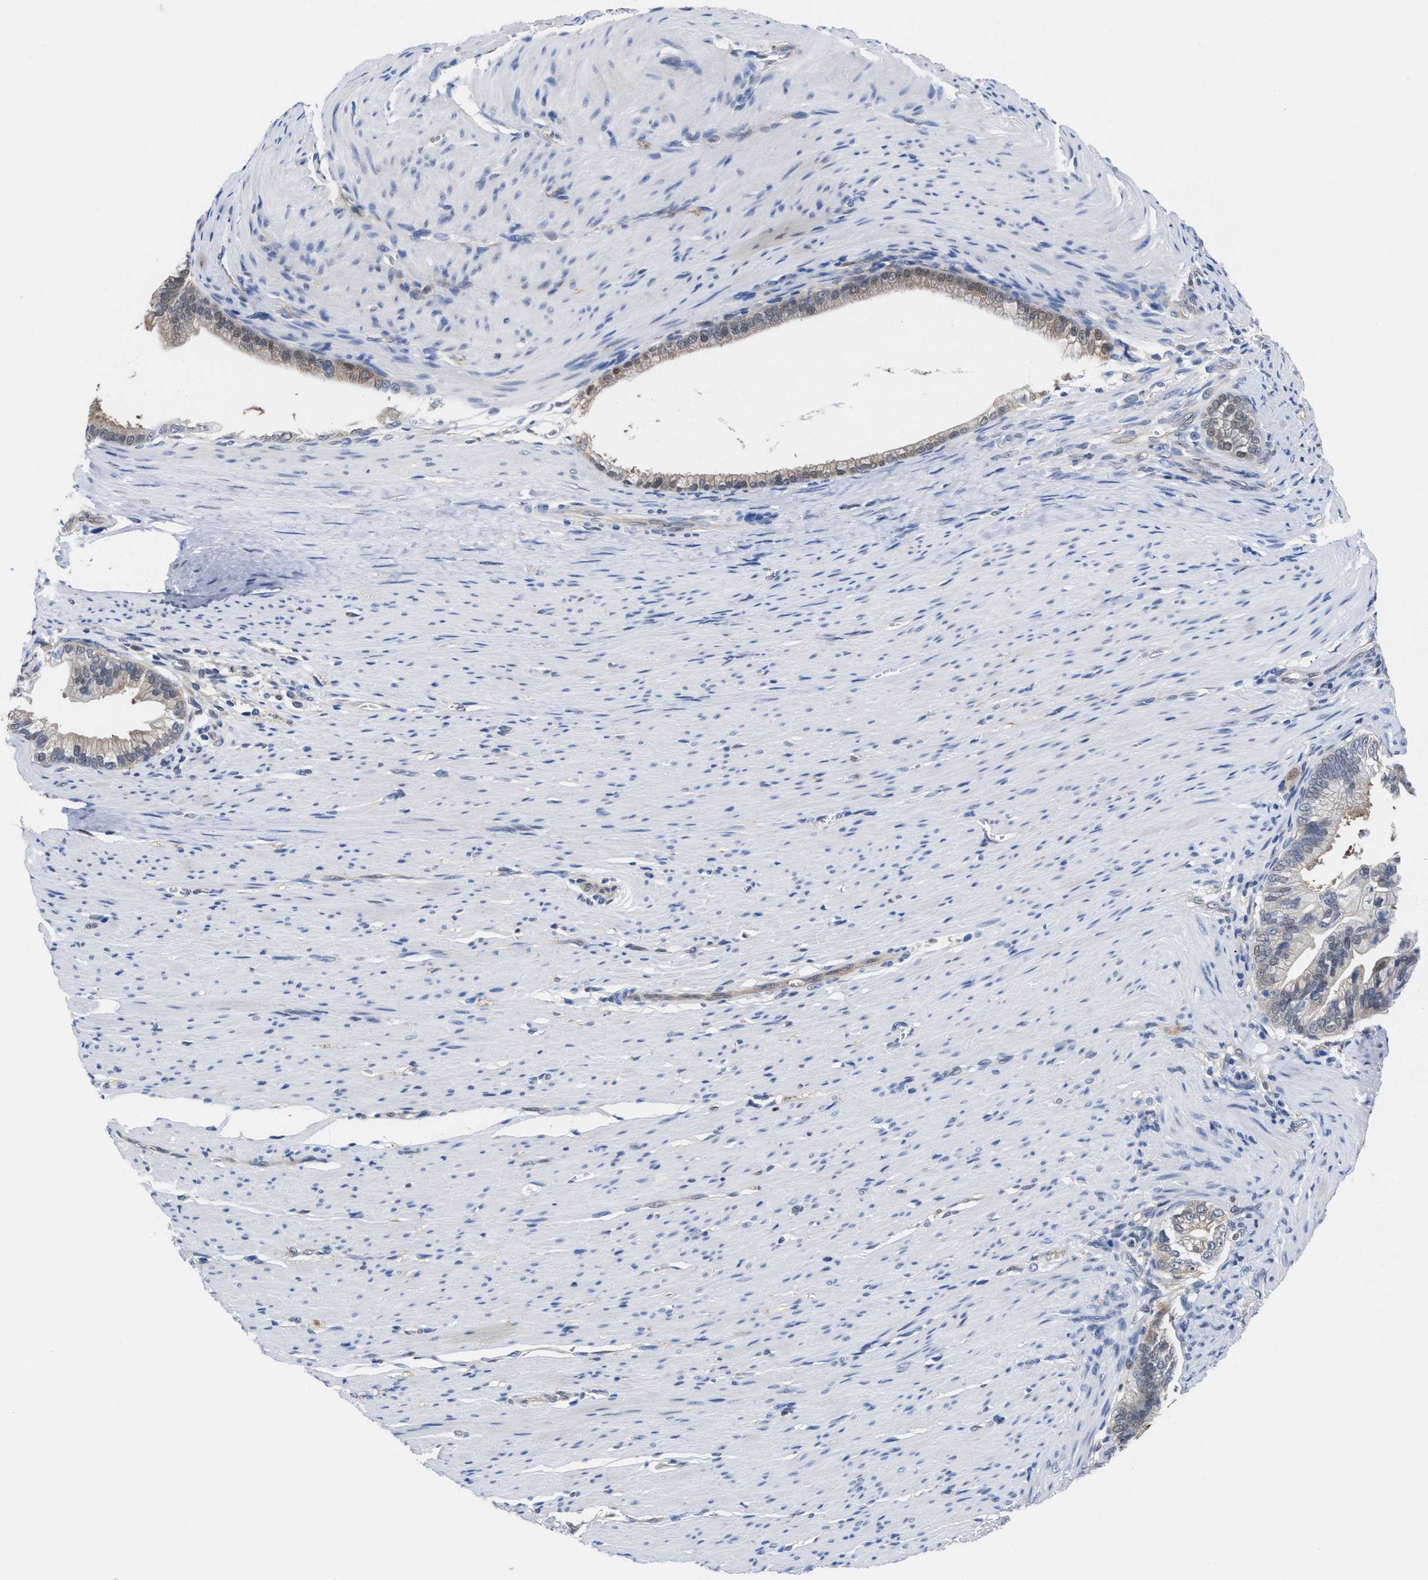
{"staining": {"intensity": "weak", "quantity": "<25%", "location": "cytoplasmic/membranous,nuclear"}, "tissue": "pancreatic cancer", "cell_type": "Tumor cells", "image_type": "cancer", "snomed": [{"axis": "morphology", "description": "Adenocarcinoma, NOS"}, {"axis": "topography", "description": "Pancreas"}], "caption": "DAB immunohistochemical staining of human adenocarcinoma (pancreatic) displays no significant staining in tumor cells.", "gene": "ACLY", "patient": {"sex": "male", "age": 69}}